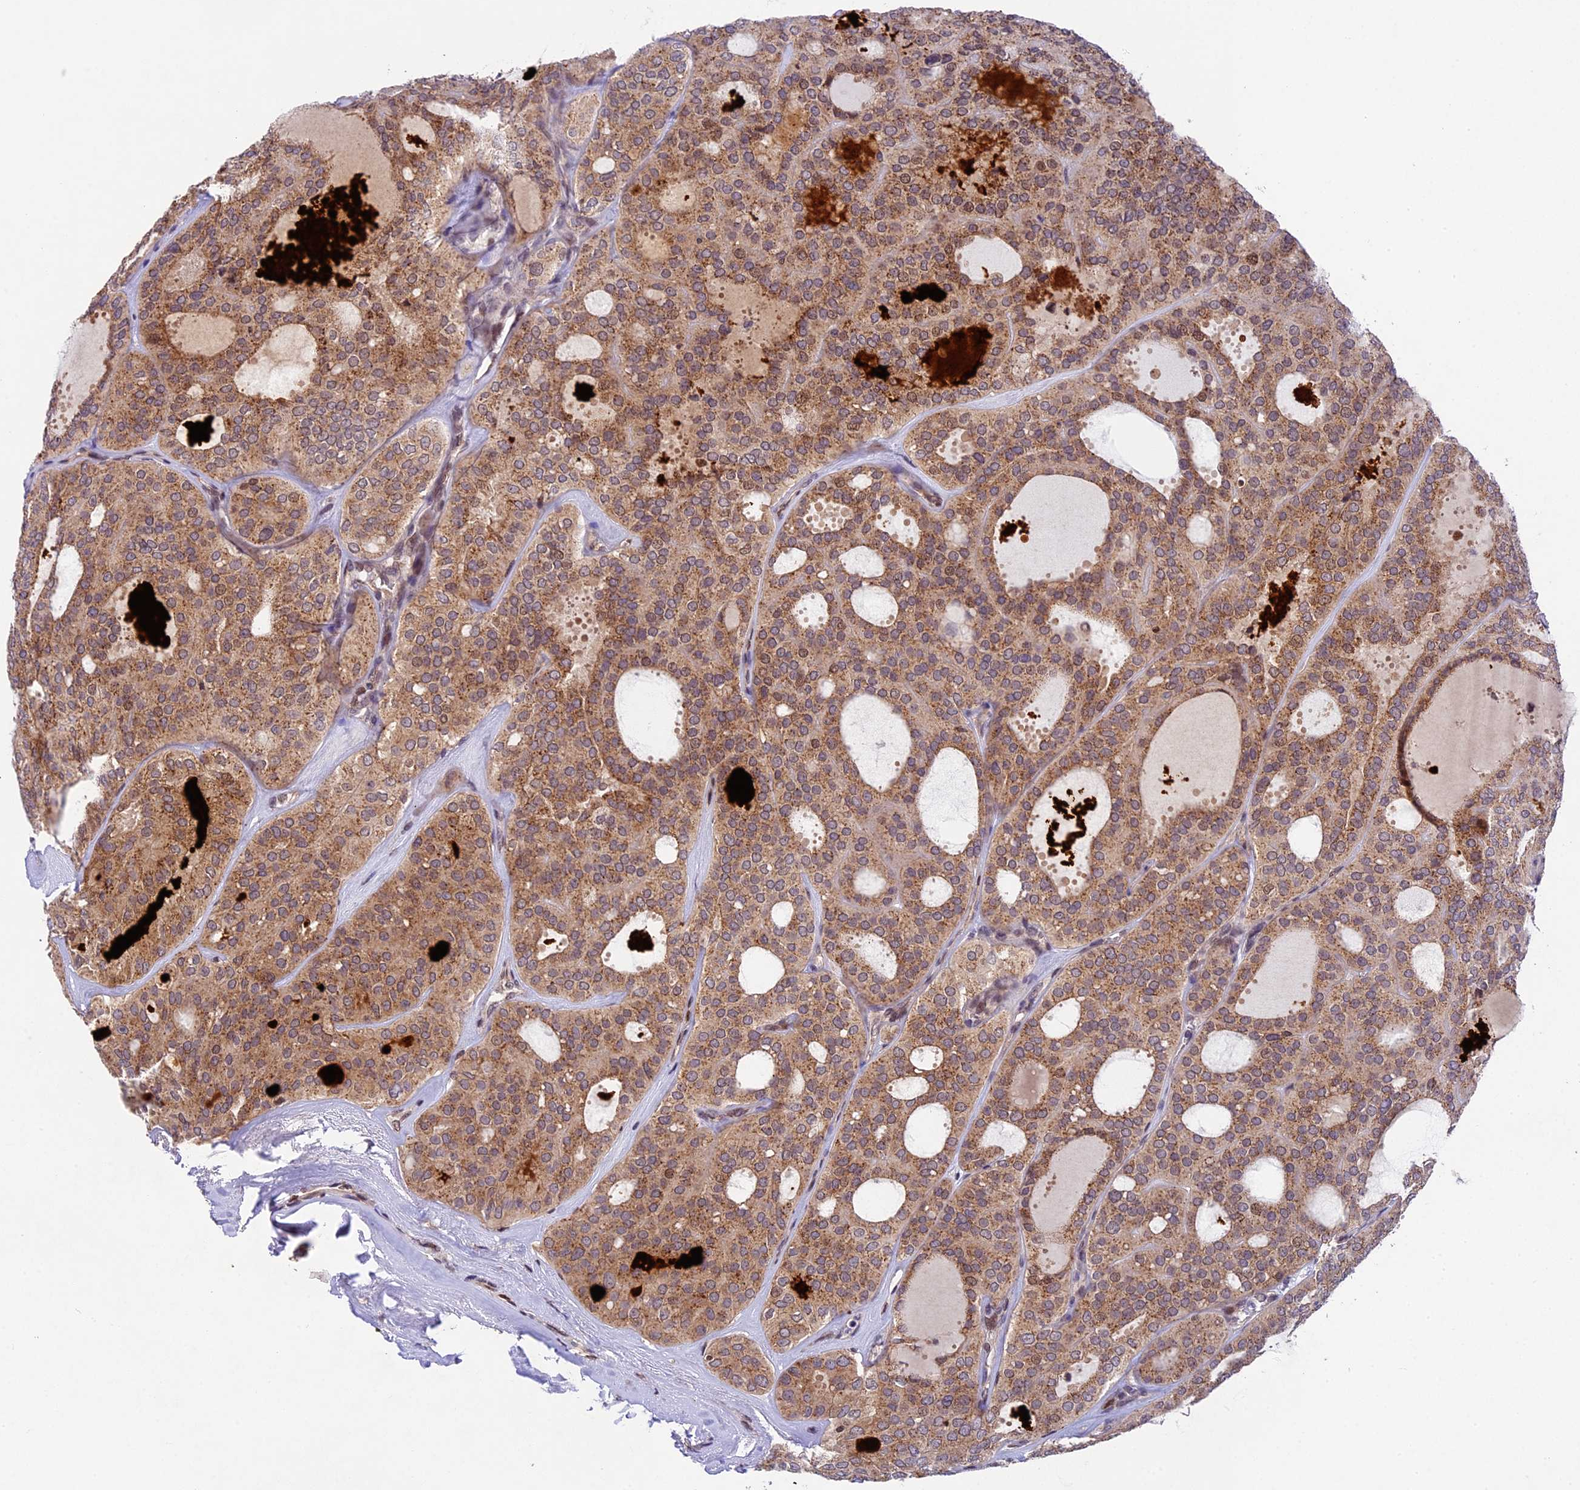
{"staining": {"intensity": "moderate", "quantity": ">75%", "location": "cytoplasmic/membranous"}, "tissue": "thyroid cancer", "cell_type": "Tumor cells", "image_type": "cancer", "snomed": [{"axis": "morphology", "description": "Follicular adenoma carcinoma, NOS"}, {"axis": "topography", "description": "Thyroid gland"}], "caption": "The photomicrograph shows a brown stain indicating the presence of a protein in the cytoplasmic/membranous of tumor cells in thyroid follicular adenoma carcinoma.", "gene": "CCSER1", "patient": {"sex": "male", "age": 75}}